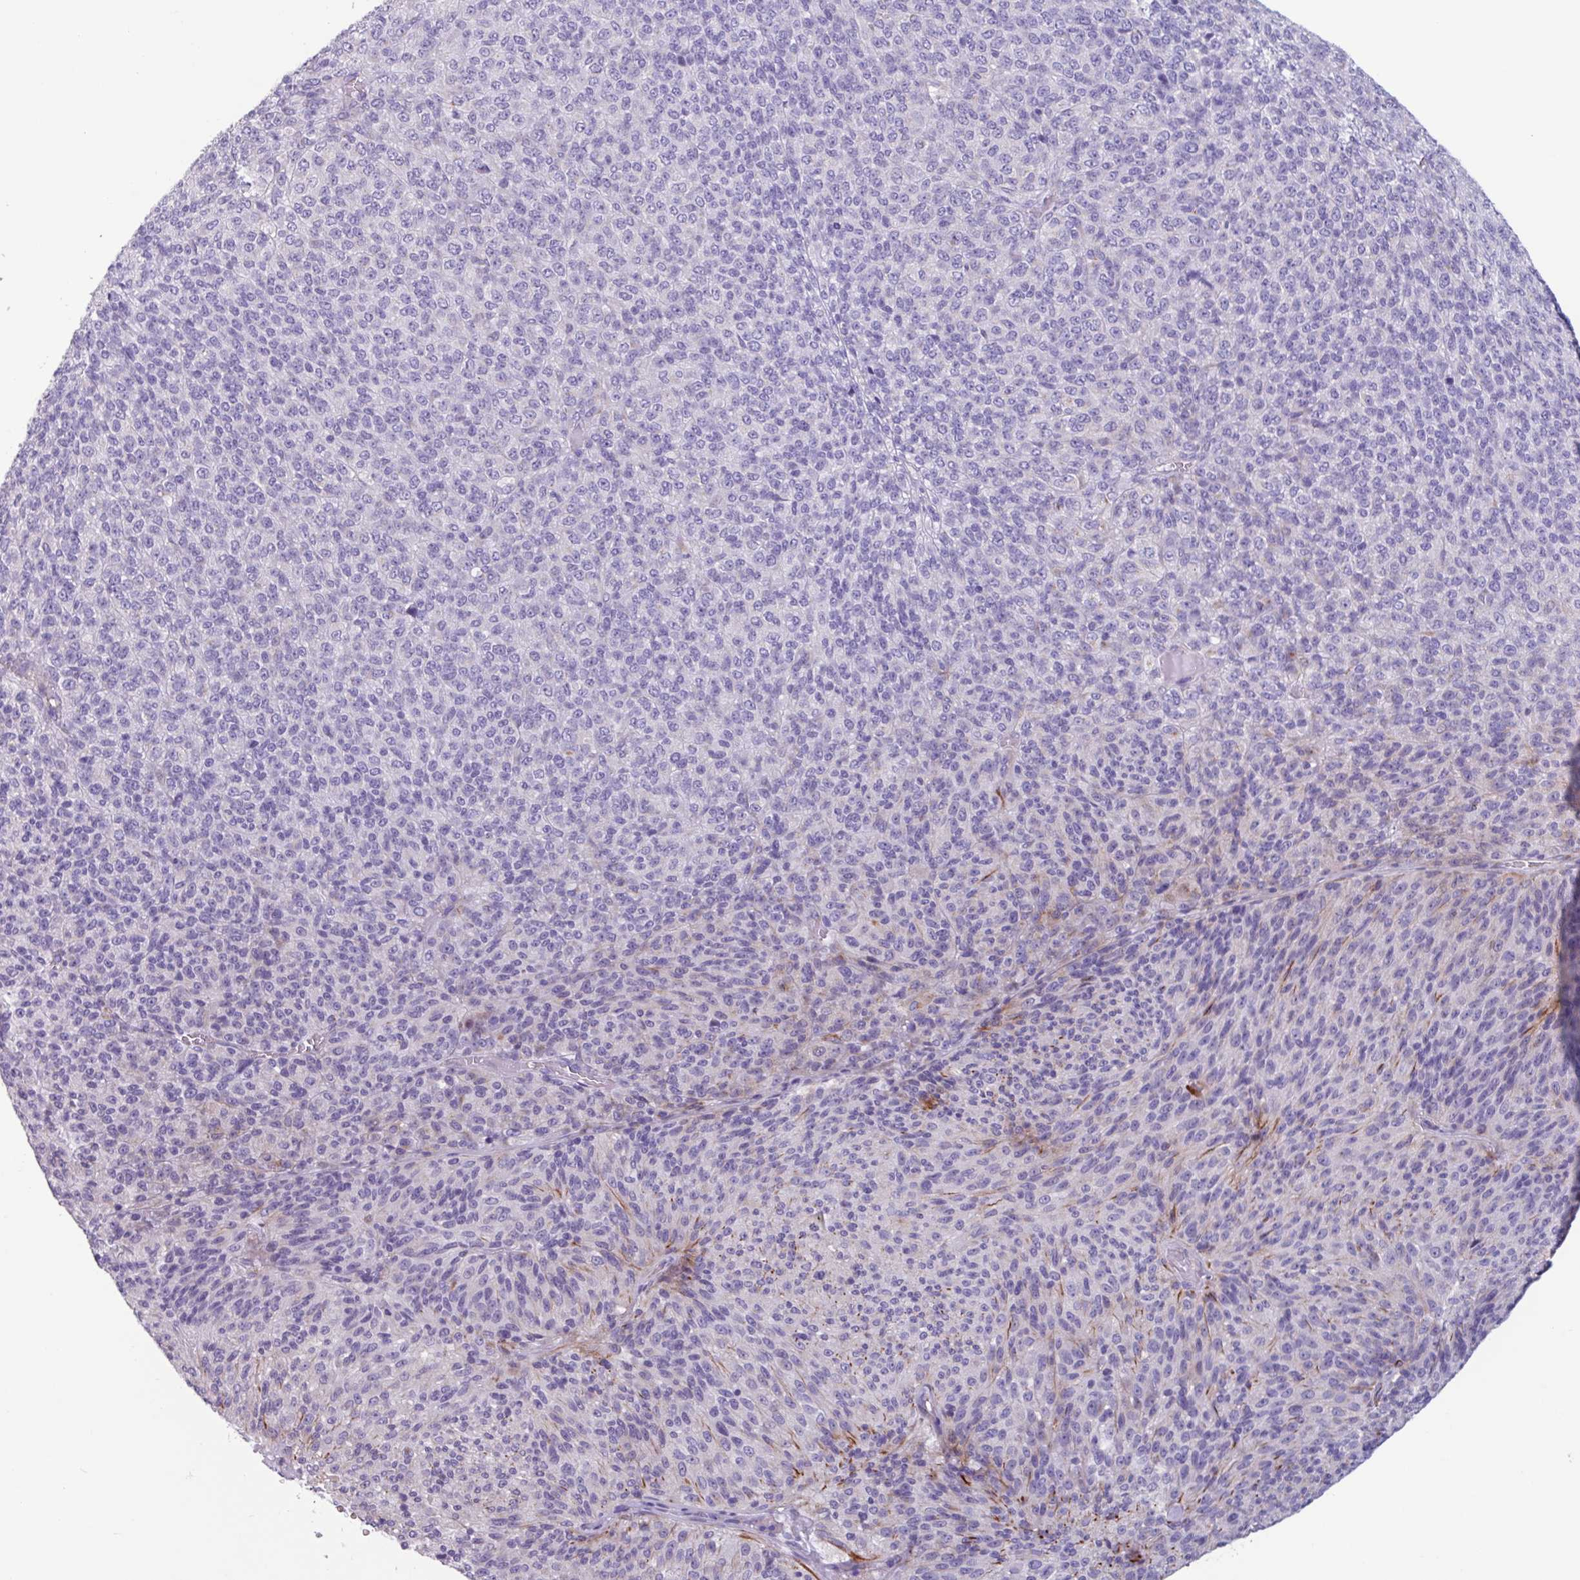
{"staining": {"intensity": "weak", "quantity": "<25%", "location": "cytoplasmic/membranous"}, "tissue": "melanoma", "cell_type": "Tumor cells", "image_type": "cancer", "snomed": [{"axis": "morphology", "description": "Malignant melanoma, Metastatic site"}, {"axis": "topography", "description": "Brain"}], "caption": "Tumor cells are negative for brown protein staining in malignant melanoma (metastatic site). (Stains: DAB immunohistochemistry with hematoxylin counter stain, Microscopy: brightfield microscopy at high magnification).", "gene": "ADGRE1", "patient": {"sex": "female", "age": 56}}